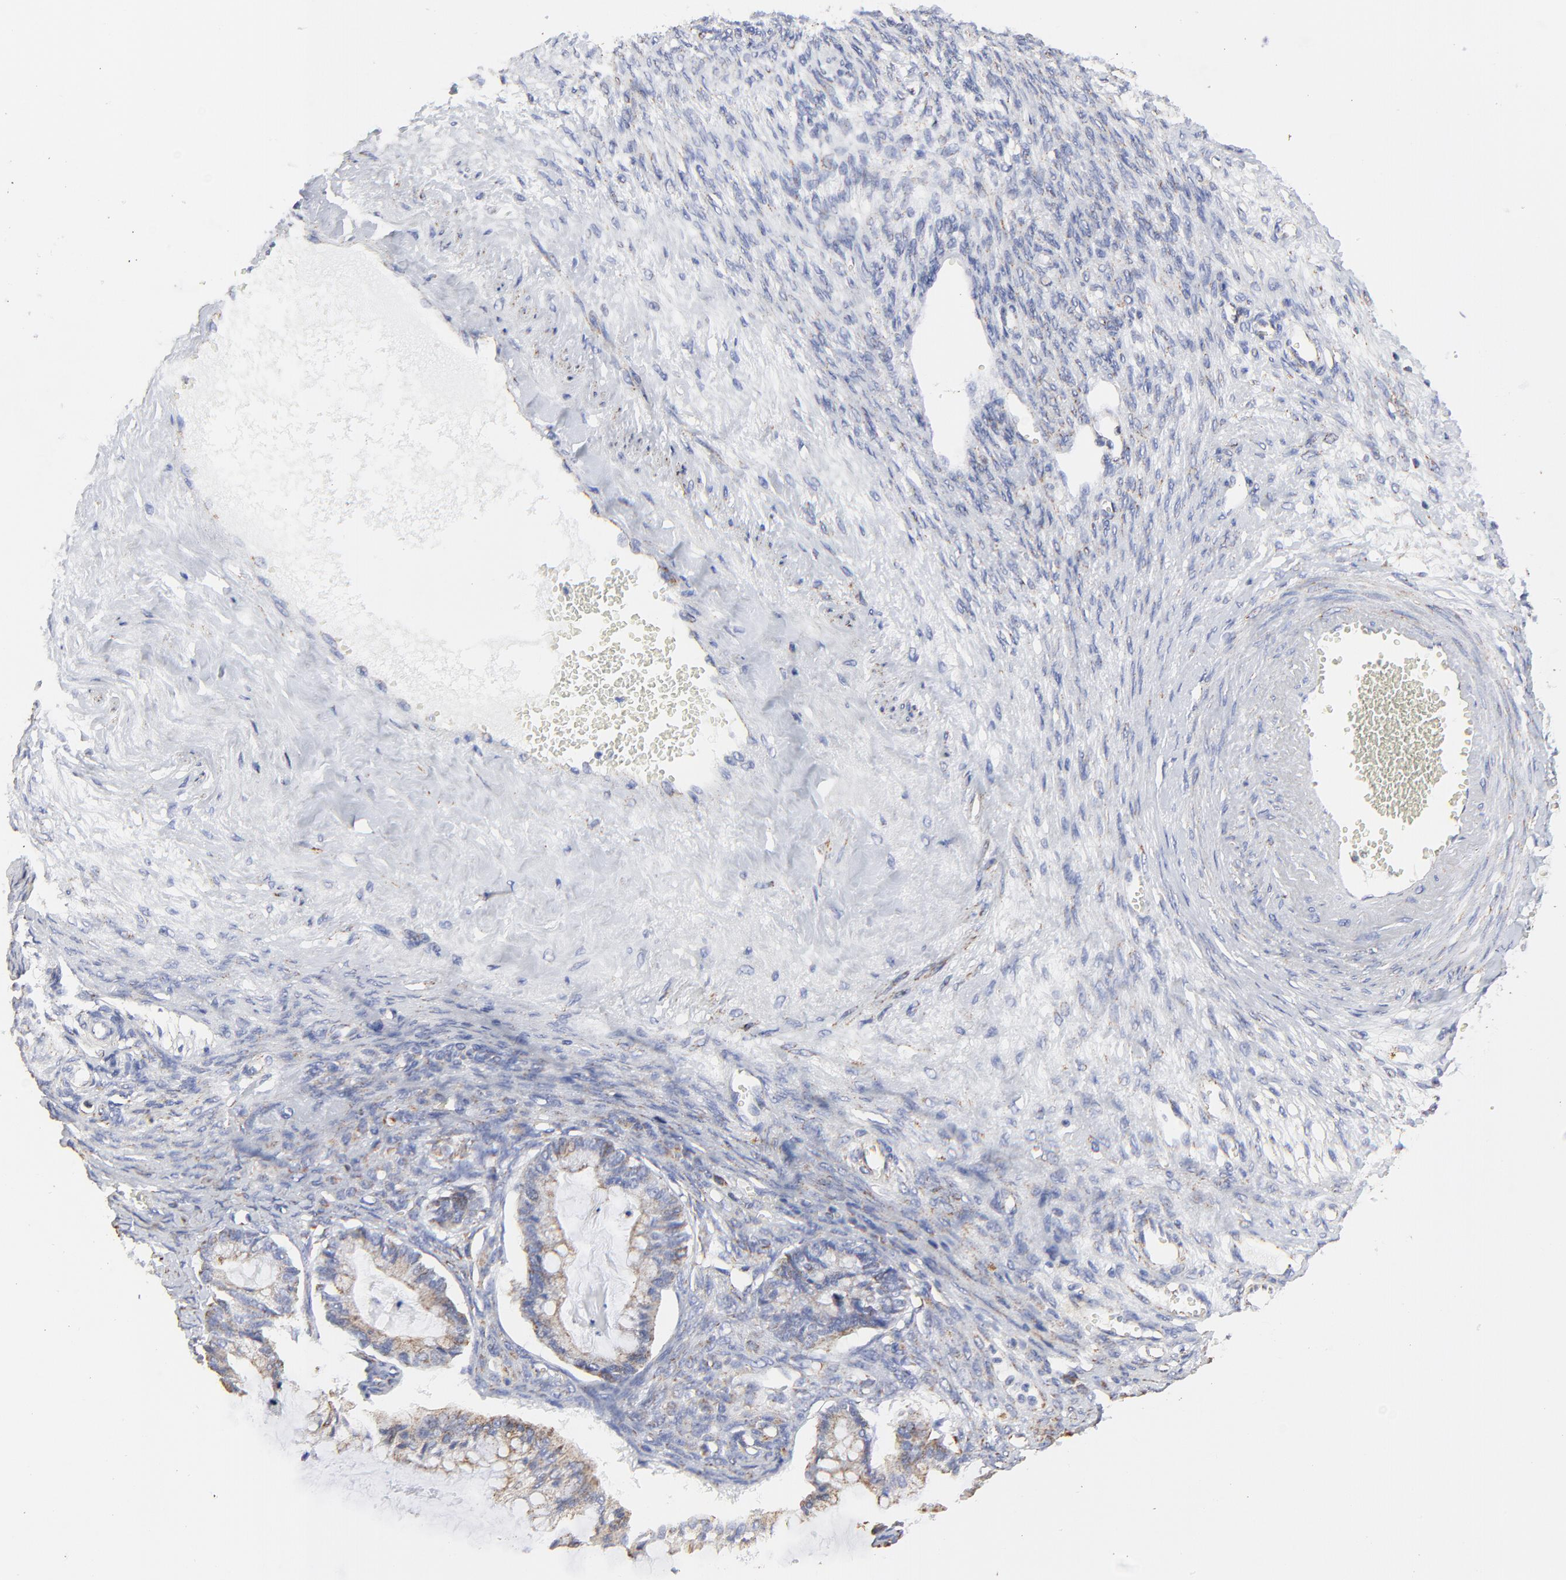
{"staining": {"intensity": "weak", "quantity": "25%-75%", "location": "cytoplasmic/membranous"}, "tissue": "ovarian cancer", "cell_type": "Tumor cells", "image_type": "cancer", "snomed": [{"axis": "morphology", "description": "Cystadenocarcinoma, mucinous, NOS"}, {"axis": "topography", "description": "Ovary"}], "caption": "Mucinous cystadenocarcinoma (ovarian) stained with DAB (3,3'-diaminobenzidine) immunohistochemistry demonstrates low levels of weak cytoplasmic/membranous staining in about 25%-75% of tumor cells. (IHC, brightfield microscopy, high magnification).", "gene": "PINK1", "patient": {"sex": "female", "age": 57}}